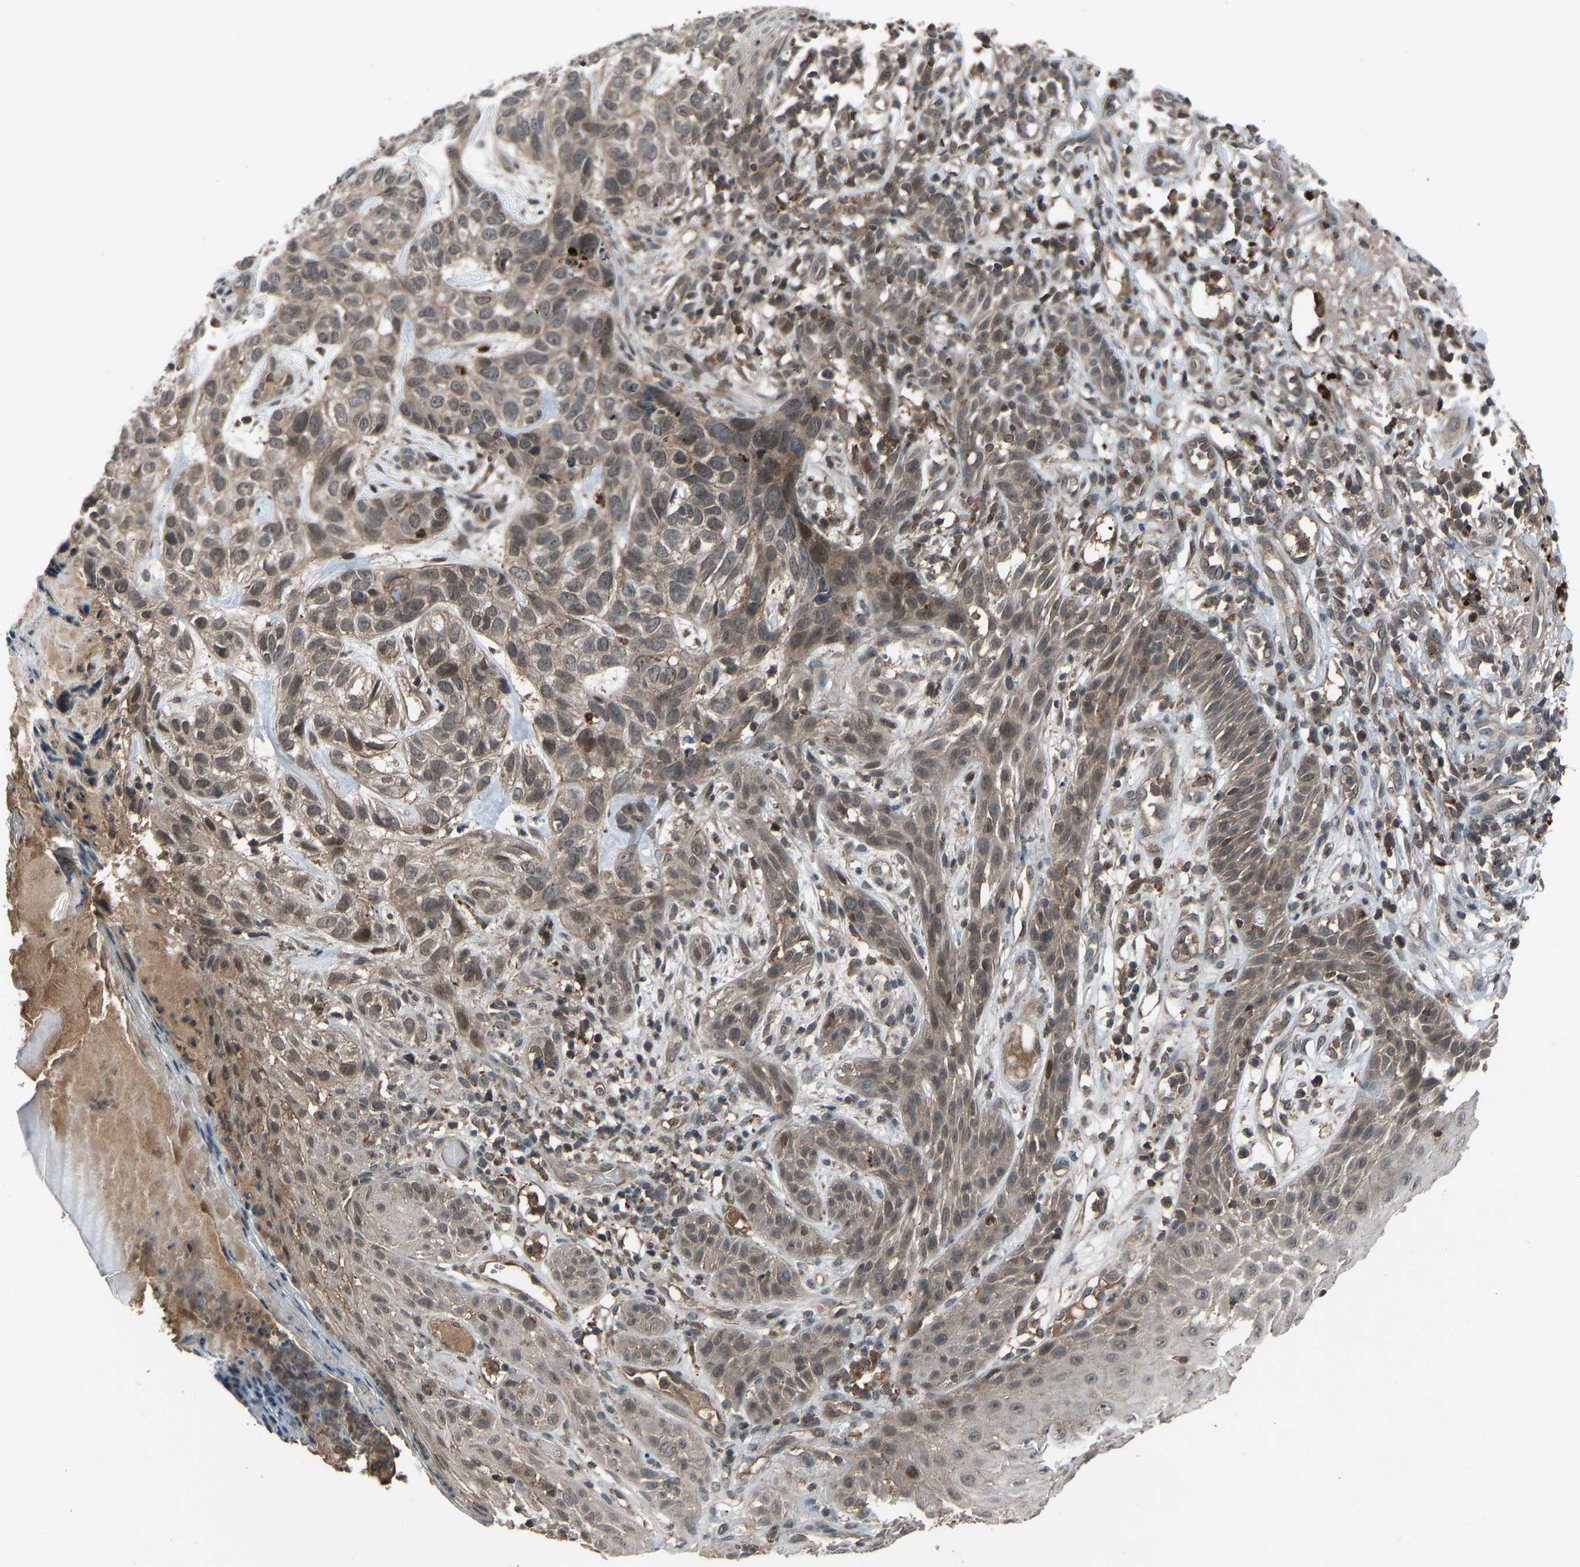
{"staining": {"intensity": "weak", "quantity": ">75%", "location": "cytoplasmic/membranous"}, "tissue": "skin cancer", "cell_type": "Tumor cells", "image_type": "cancer", "snomed": [{"axis": "morphology", "description": "Normal tissue, NOS"}, {"axis": "morphology", "description": "Basal cell carcinoma"}, {"axis": "topography", "description": "Skin"}], "caption": "High-power microscopy captured an IHC histopathology image of basal cell carcinoma (skin), revealing weak cytoplasmic/membranous positivity in approximately >75% of tumor cells.", "gene": "SLC43A1", "patient": {"sex": "male", "age": 79}}